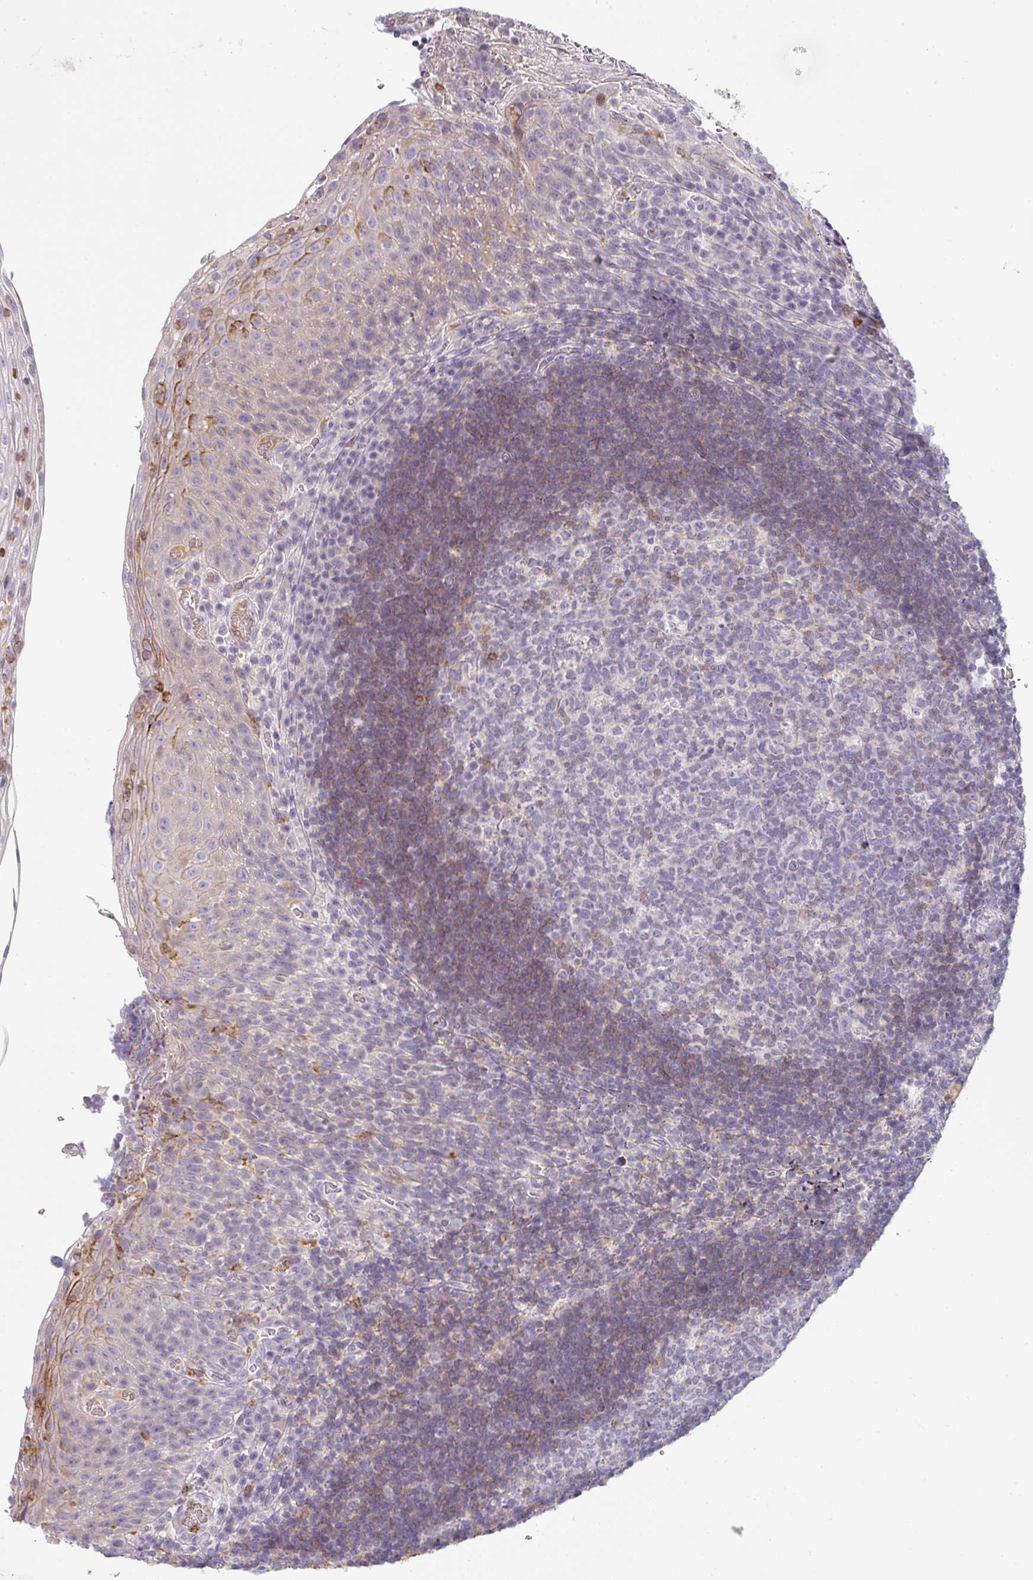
{"staining": {"intensity": "moderate", "quantity": "<25%", "location": "cytoplasmic/membranous"}, "tissue": "tonsil", "cell_type": "Germinal center cells", "image_type": "normal", "snomed": [{"axis": "morphology", "description": "Normal tissue, NOS"}, {"axis": "topography", "description": "Tonsil"}], "caption": "Tonsil stained with DAB immunohistochemistry (IHC) exhibits low levels of moderate cytoplasmic/membranous staining in approximately <25% of germinal center cells.", "gene": "BTLA", "patient": {"sex": "male", "age": 17}}